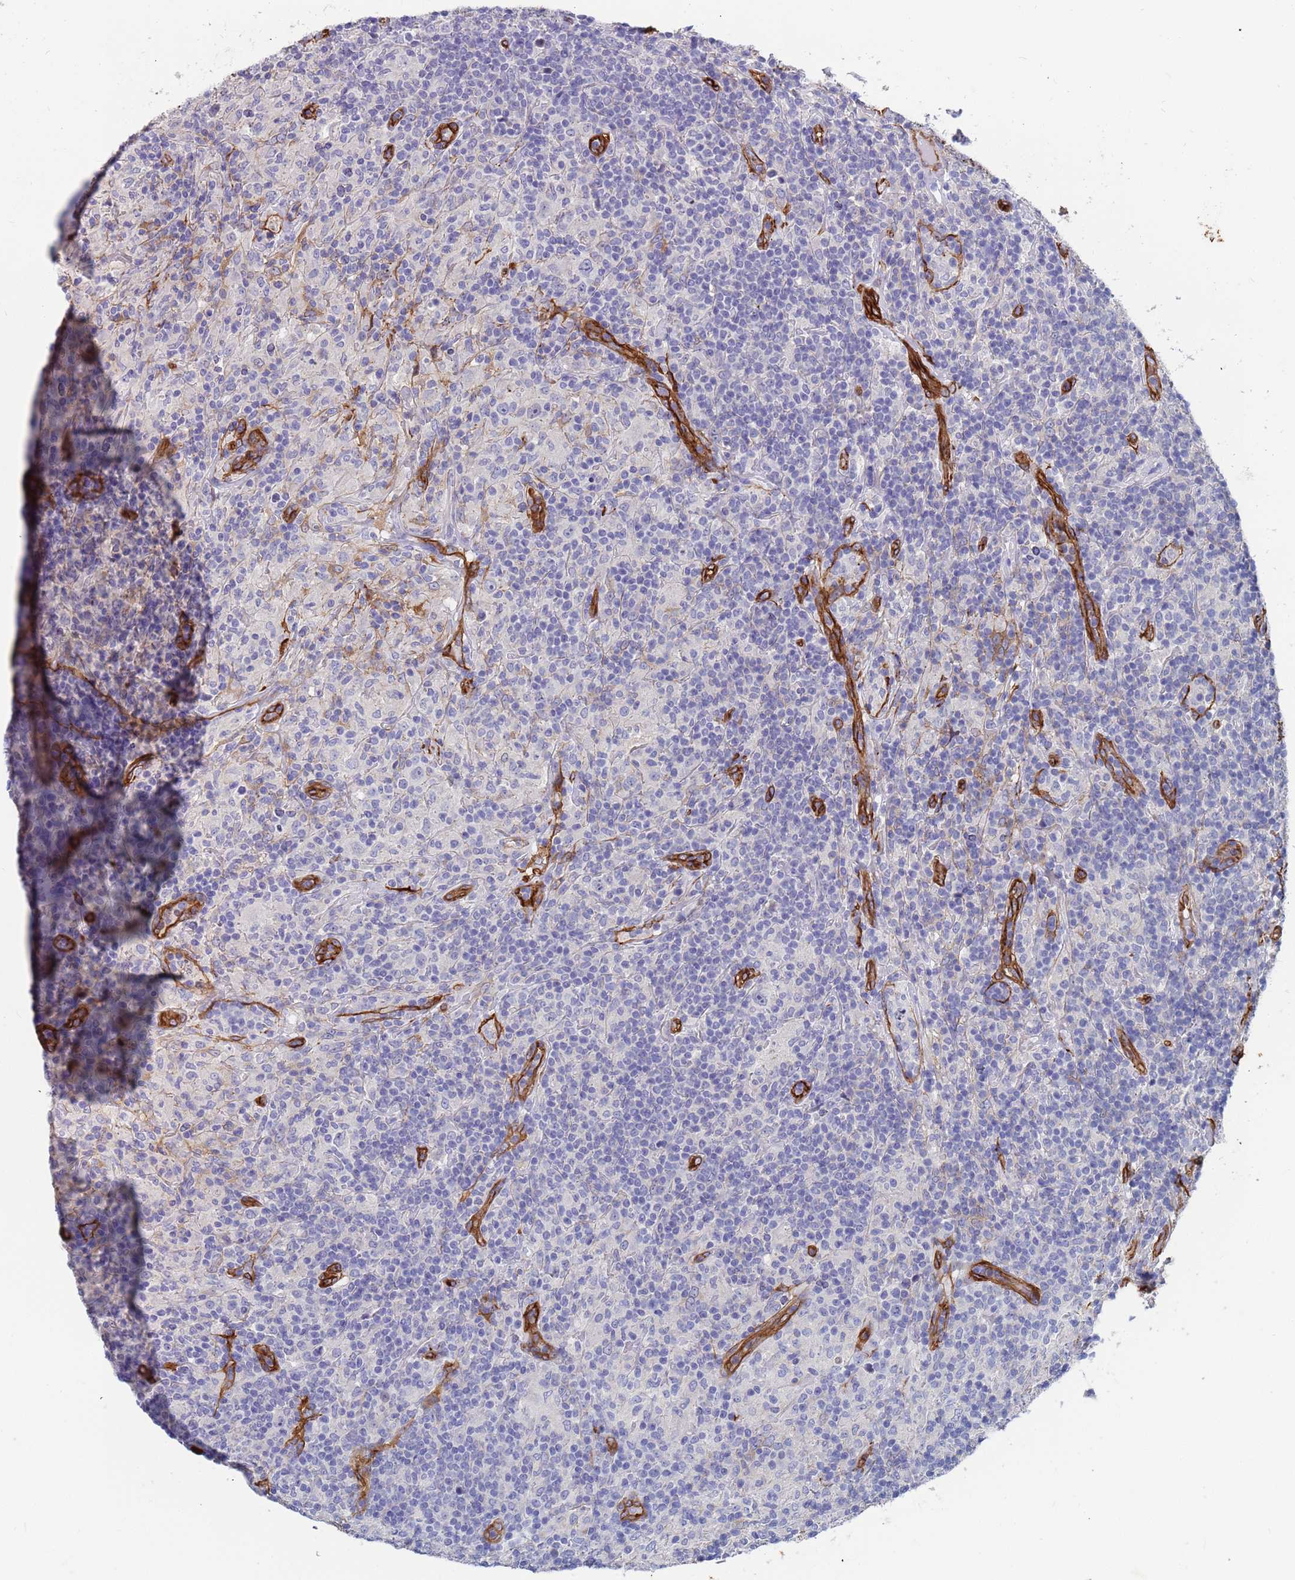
{"staining": {"intensity": "negative", "quantity": "none", "location": "none"}, "tissue": "lymphoma", "cell_type": "Tumor cells", "image_type": "cancer", "snomed": [{"axis": "morphology", "description": "Hodgkin's disease, NOS"}, {"axis": "topography", "description": "Lymph node"}], "caption": "Immunohistochemistry photomicrograph of neoplastic tissue: lymphoma stained with DAB (3,3'-diaminobenzidine) reveals no significant protein positivity in tumor cells. (Immunohistochemistry (ihc), brightfield microscopy, high magnification).", "gene": "EHD2", "patient": {"sex": "male", "age": 70}}